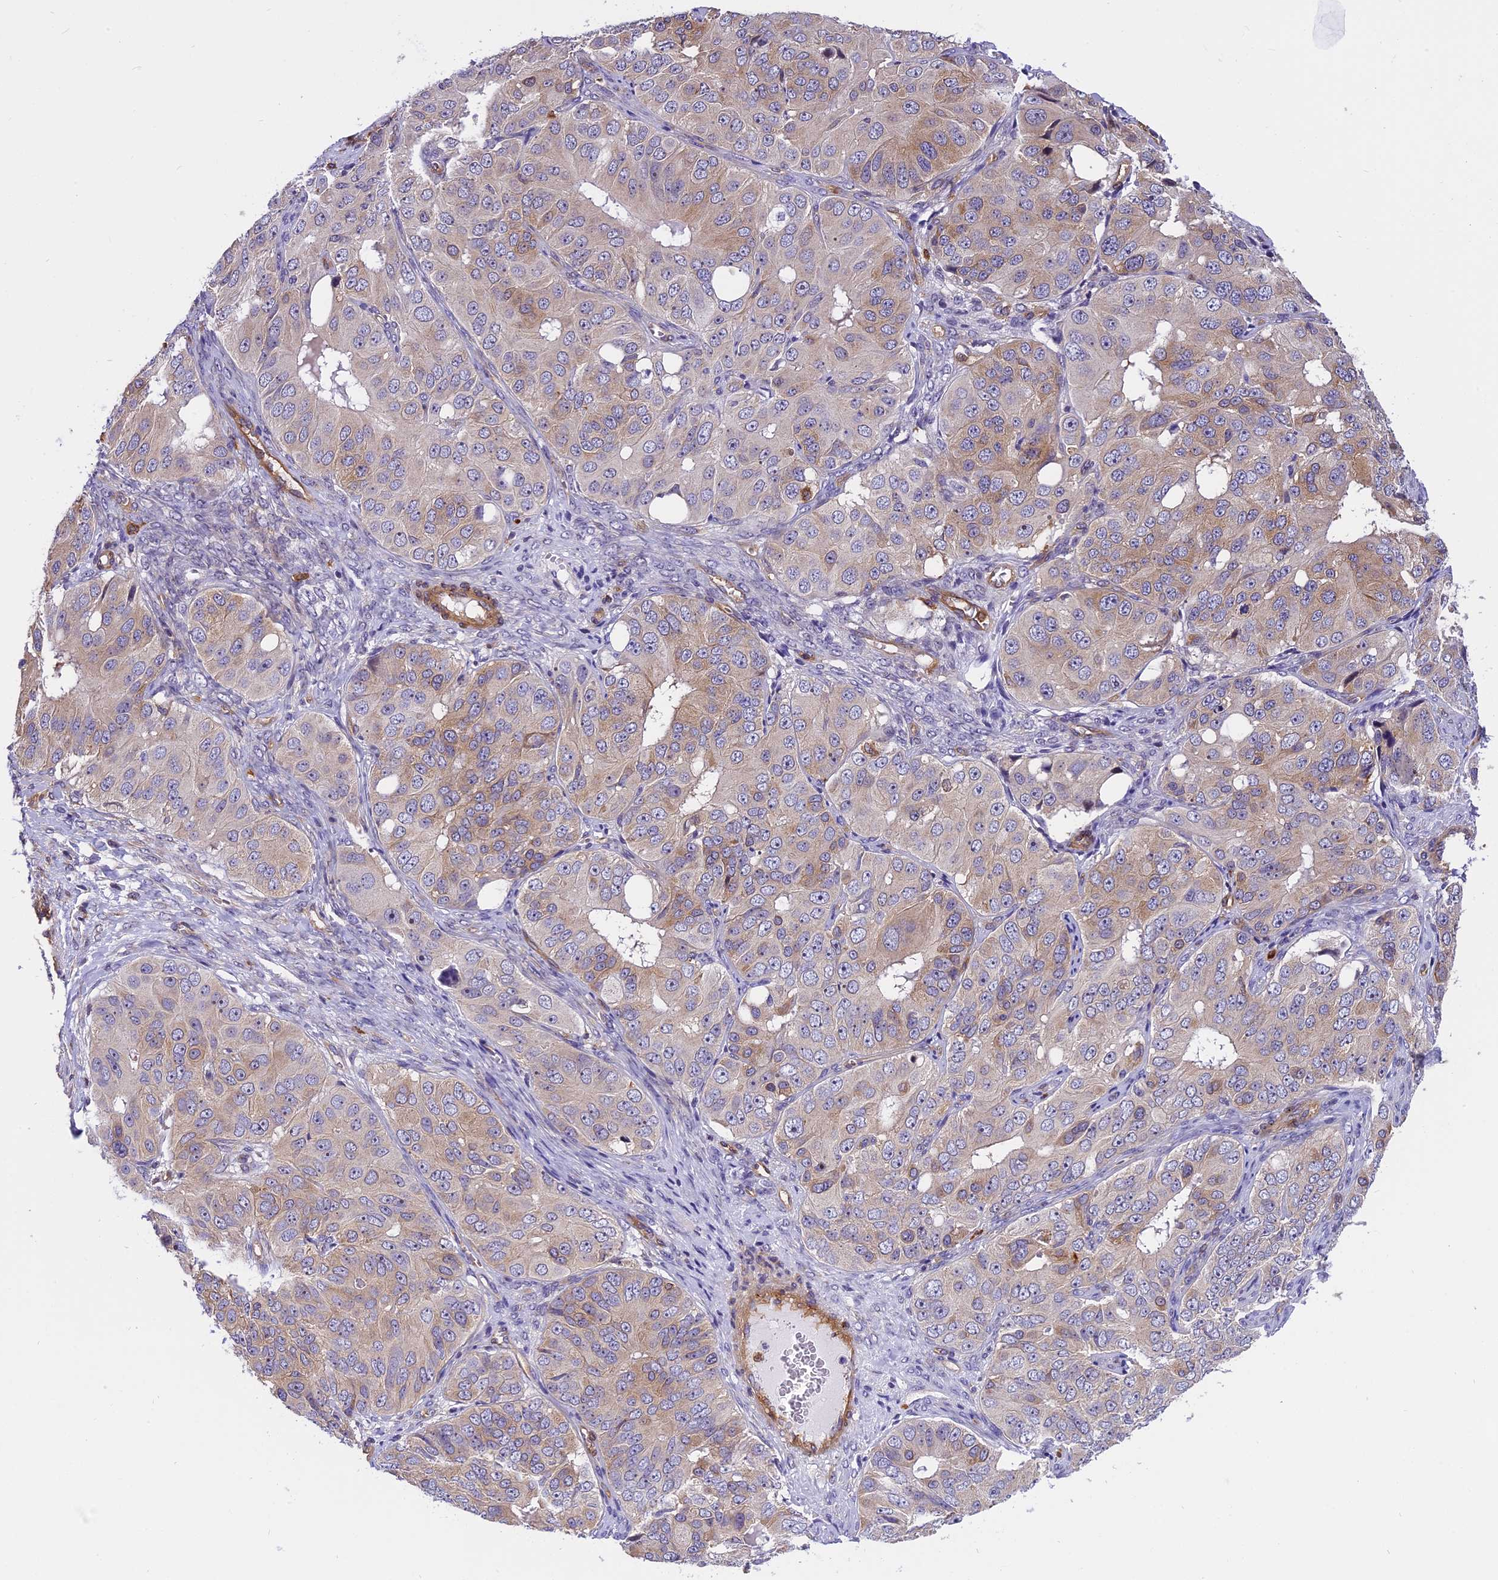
{"staining": {"intensity": "weak", "quantity": "25%-75%", "location": "cytoplasmic/membranous"}, "tissue": "ovarian cancer", "cell_type": "Tumor cells", "image_type": "cancer", "snomed": [{"axis": "morphology", "description": "Carcinoma, endometroid"}, {"axis": "topography", "description": "Ovary"}], "caption": "A photomicrograph of ovarian cancer (endometroid carcinoma) stained for a protein shows weak cytoplasmic/membranous brown staining in tumor cells.", "gene": "EHBP1L1", "patient": {"sex": "female", "age": 51}}